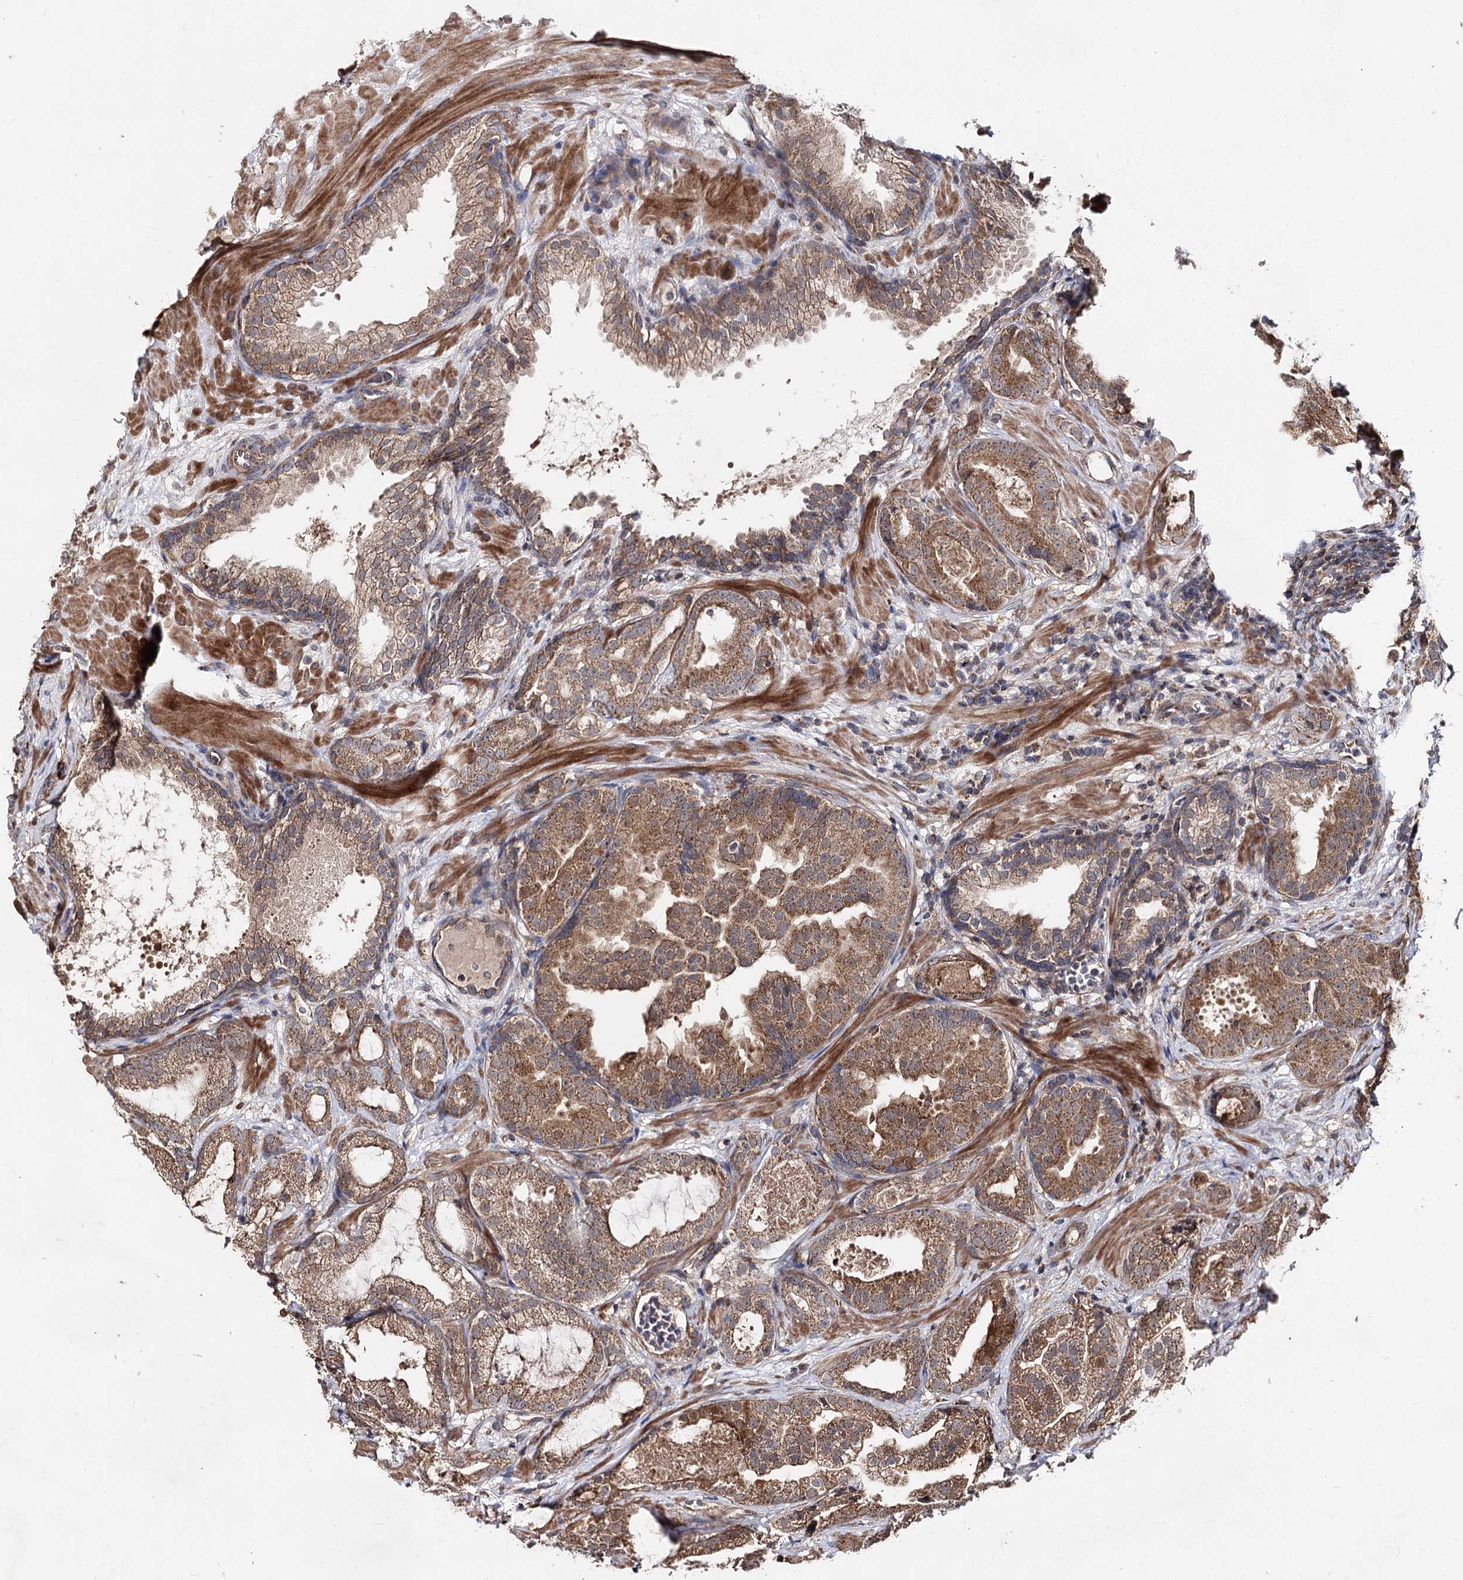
{"staining": {"intensity": "moderate", "quantity": ">75%", "location": "cytoplasmic/membranous"}, "tissue": "prostate cancer", "cell_type": "Tumor cells", "image_type": "cancer", "snomed": [{"axis": "morphology", "description": "Adenocarcinoma, High grade"}, {"axis": "topography", "description": "Prostate"}], "caption": "Immunohistochemistry photomicrograph of prostate cancer (high-grade adenocarcinoma) stained for a protein (brown), which reveals medium levels of moderate cytoplasmic/membranous positivity in about >75% of tumor cells.", "gene": "MINDY3", "patient": {"sex": "male", "age": 60}}